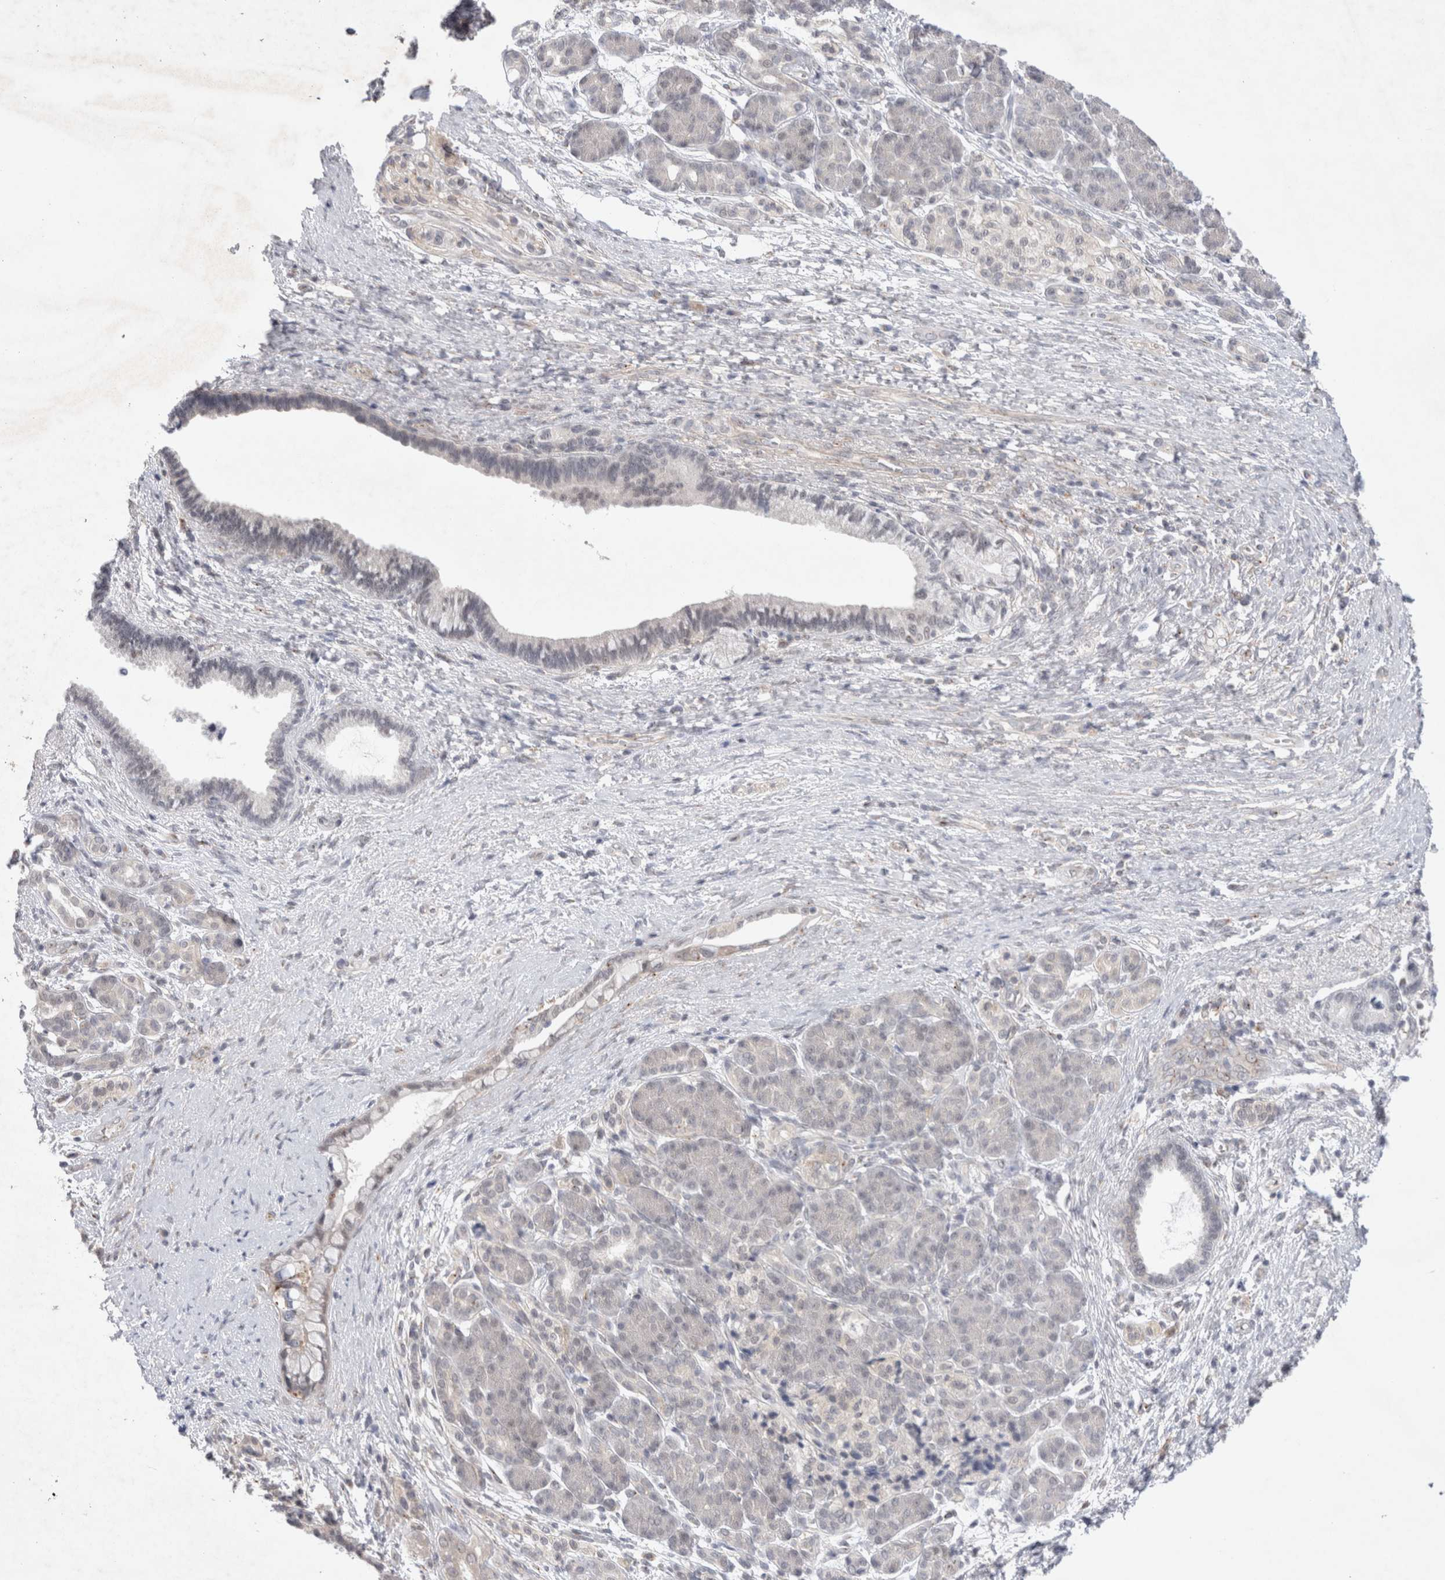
{"staining": {"intensity": "negative", "quantity": "none", "location": "none"}, "tissue": "pancreatic cancer", "cell_type": "Tumor cells", "image_type": "cancer", "snomed": [{"axis": "morphology", "description": "Adenocarcinoma, NOS"}, {"axis": "topography", "description": "Pancreas"}], "caption": "IHC histopathology image of pancreatic adenocarcinoma stained for a protein (brown), which reveals no positivity in tumor cells. (Stains: DAB (3,3'-diaminobenzidine) immunohistochemistry with hematoxylin counter stain, Microscopy: brightfield microscopy at high magnification).", "gene": "BICD2", "patient": {"sex": "male", "age": 59}}